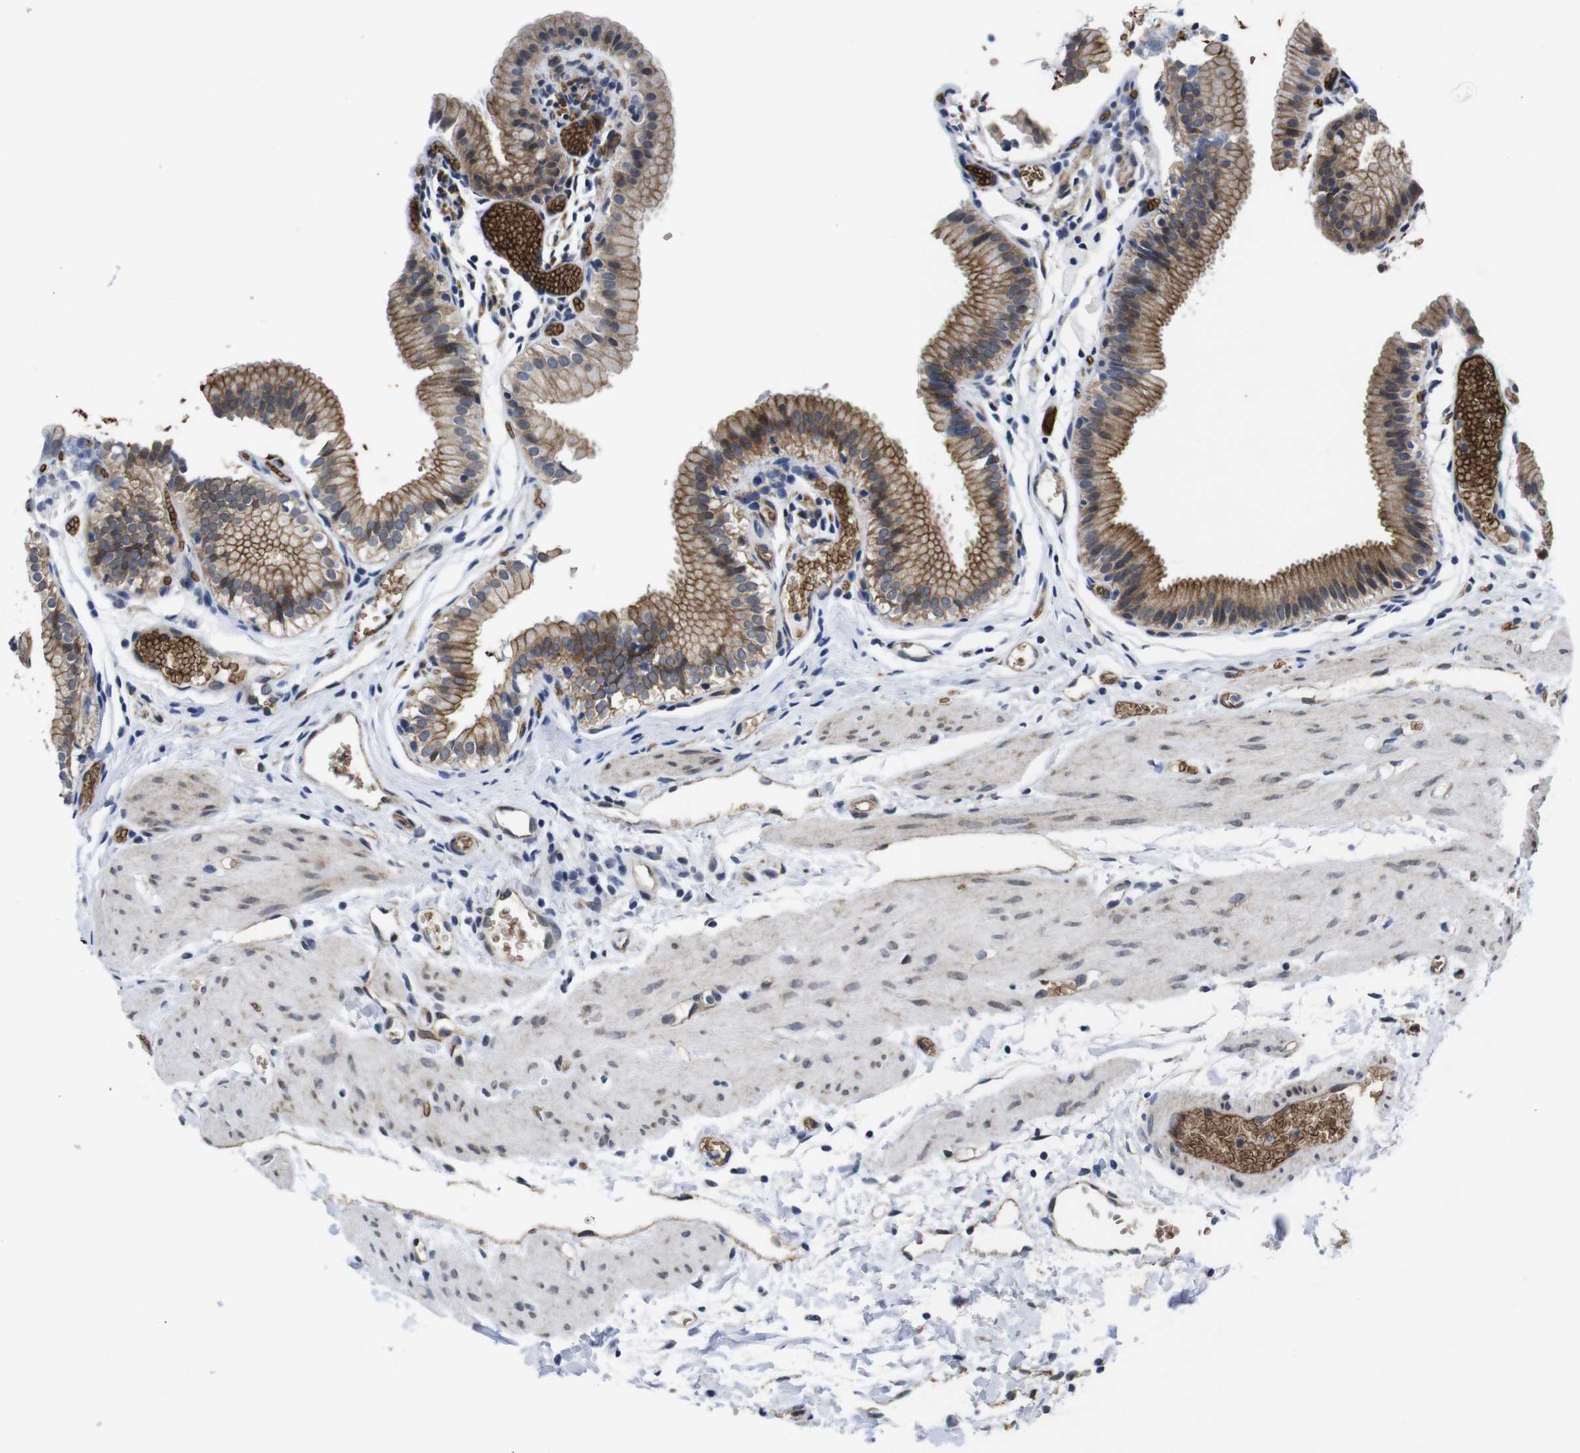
{"staining": {"intensity": "strong", "quantity": ">75%", "location": "cytoplasmic/membranous"}, "tissue": "gallbladder", "cell_type": "Glandular cells", "image_type": "normal", "snomed": [{"axis": "morphology", "description": "Normal tissue, NOS"}, {"axis": "topography", "description": "Gallbladder"}], "caption": "The immunohistochemical stain highlights strong cytoplasmic/membranous positivity in glandular cells of unremarkable gallbladder.", "gene": "SOCS3", "patient": {"sex": "female", "age": 26}}